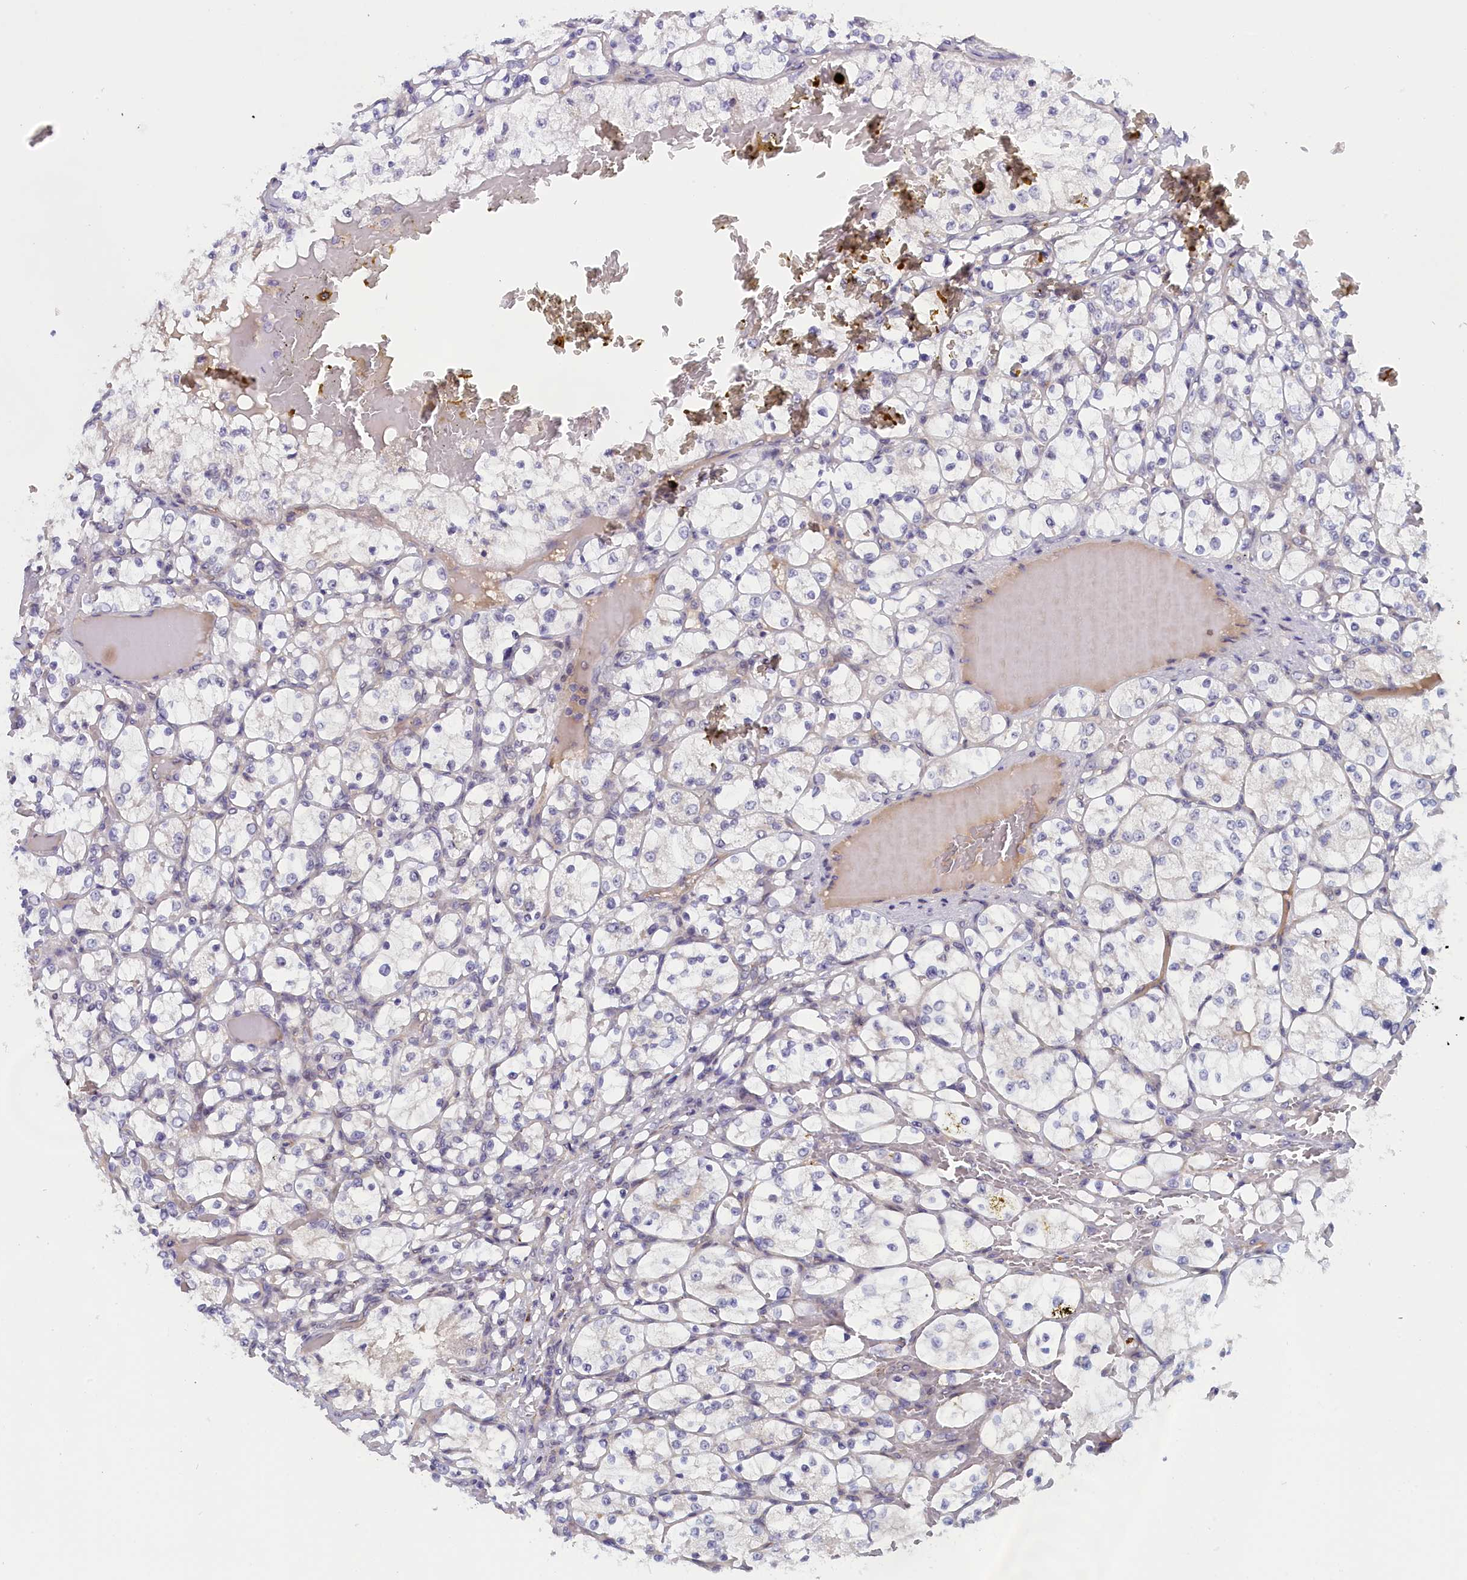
{"staining": {"intensity": "negative", "quantity": "none", "location": "none"}, "tissue": "renal cancer", "cell_type": "Tumor cells", "image_type": "cancer", "snomed": [{"axis": "morphology", "description": "Adenocarcinoma, NOS"}, {"axis": "topography", "description": "Kidney"}], "caption": "A high-resolution photomicrograph shows immunohistochemistry (IHC) staining of adenocarcinoma (renal), which shows no significant staining in tumor cells.", "gene": "IGFALS", "patient": {"sex": "female", "age": 69}}